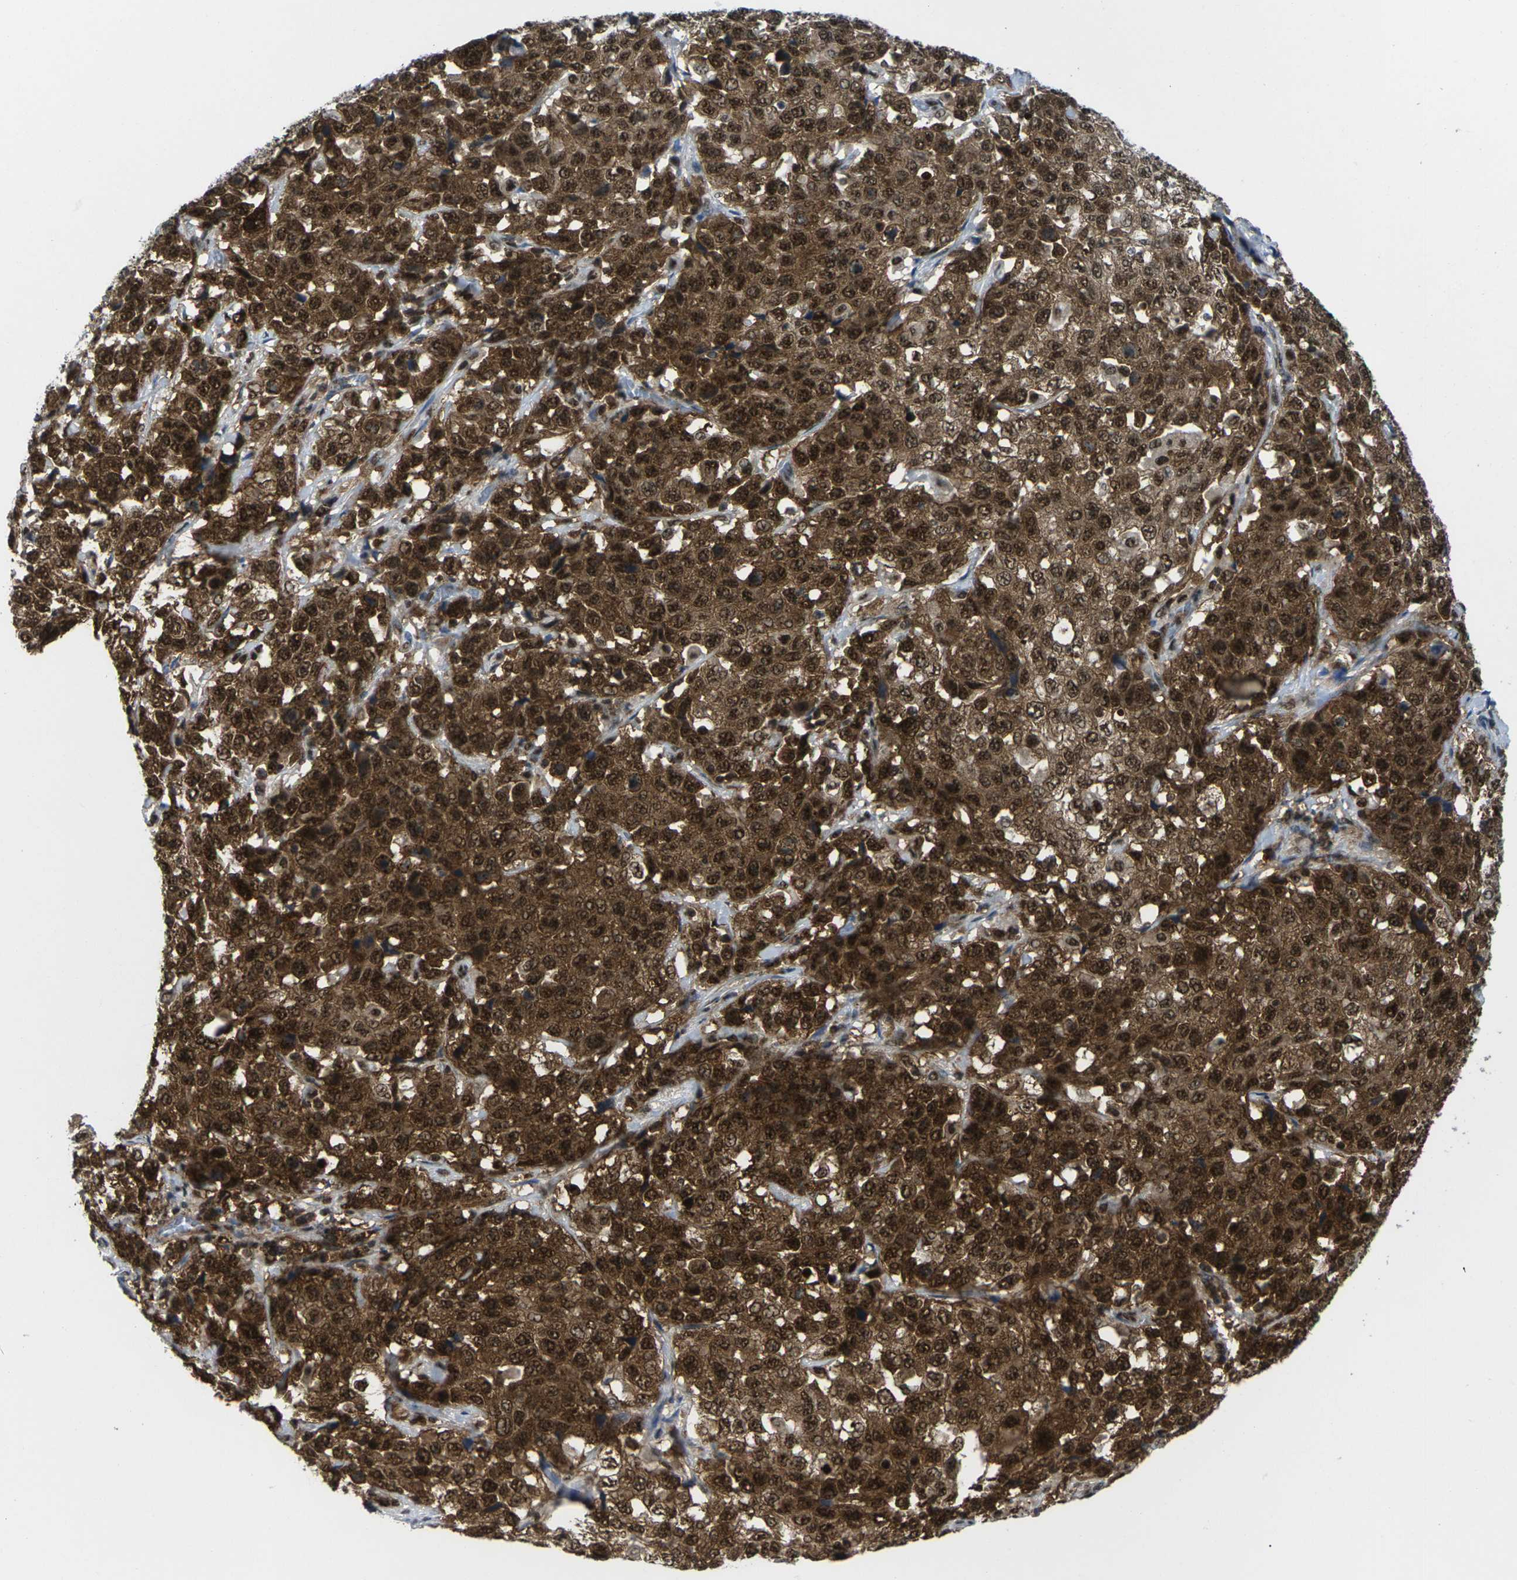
{"staining": {"intensity": "strong", "quantity": ">75%", "location": "cytoplasmic/membranous,nuclear"}, "tissue": "stomach cancer", "cell_type": "Tumor cells", "image_type": "cancer", "snomed": [{"axis": "morphology", "description": "Normal tissue, NOS"}, {"axis": "morphology", "description": "Adenocarcinoma, NOS"}, {"axis": "topography", "description": "Stomach"}], "caption": "Immunohistochemistry (IHC) of stomach cancer reveals high levels of strong cytoplasmic/membranous and nuclear staining in about >75% of tumor cells.", "gene": "MAGOH", "patient": {"sex": "male", "age": 48}}